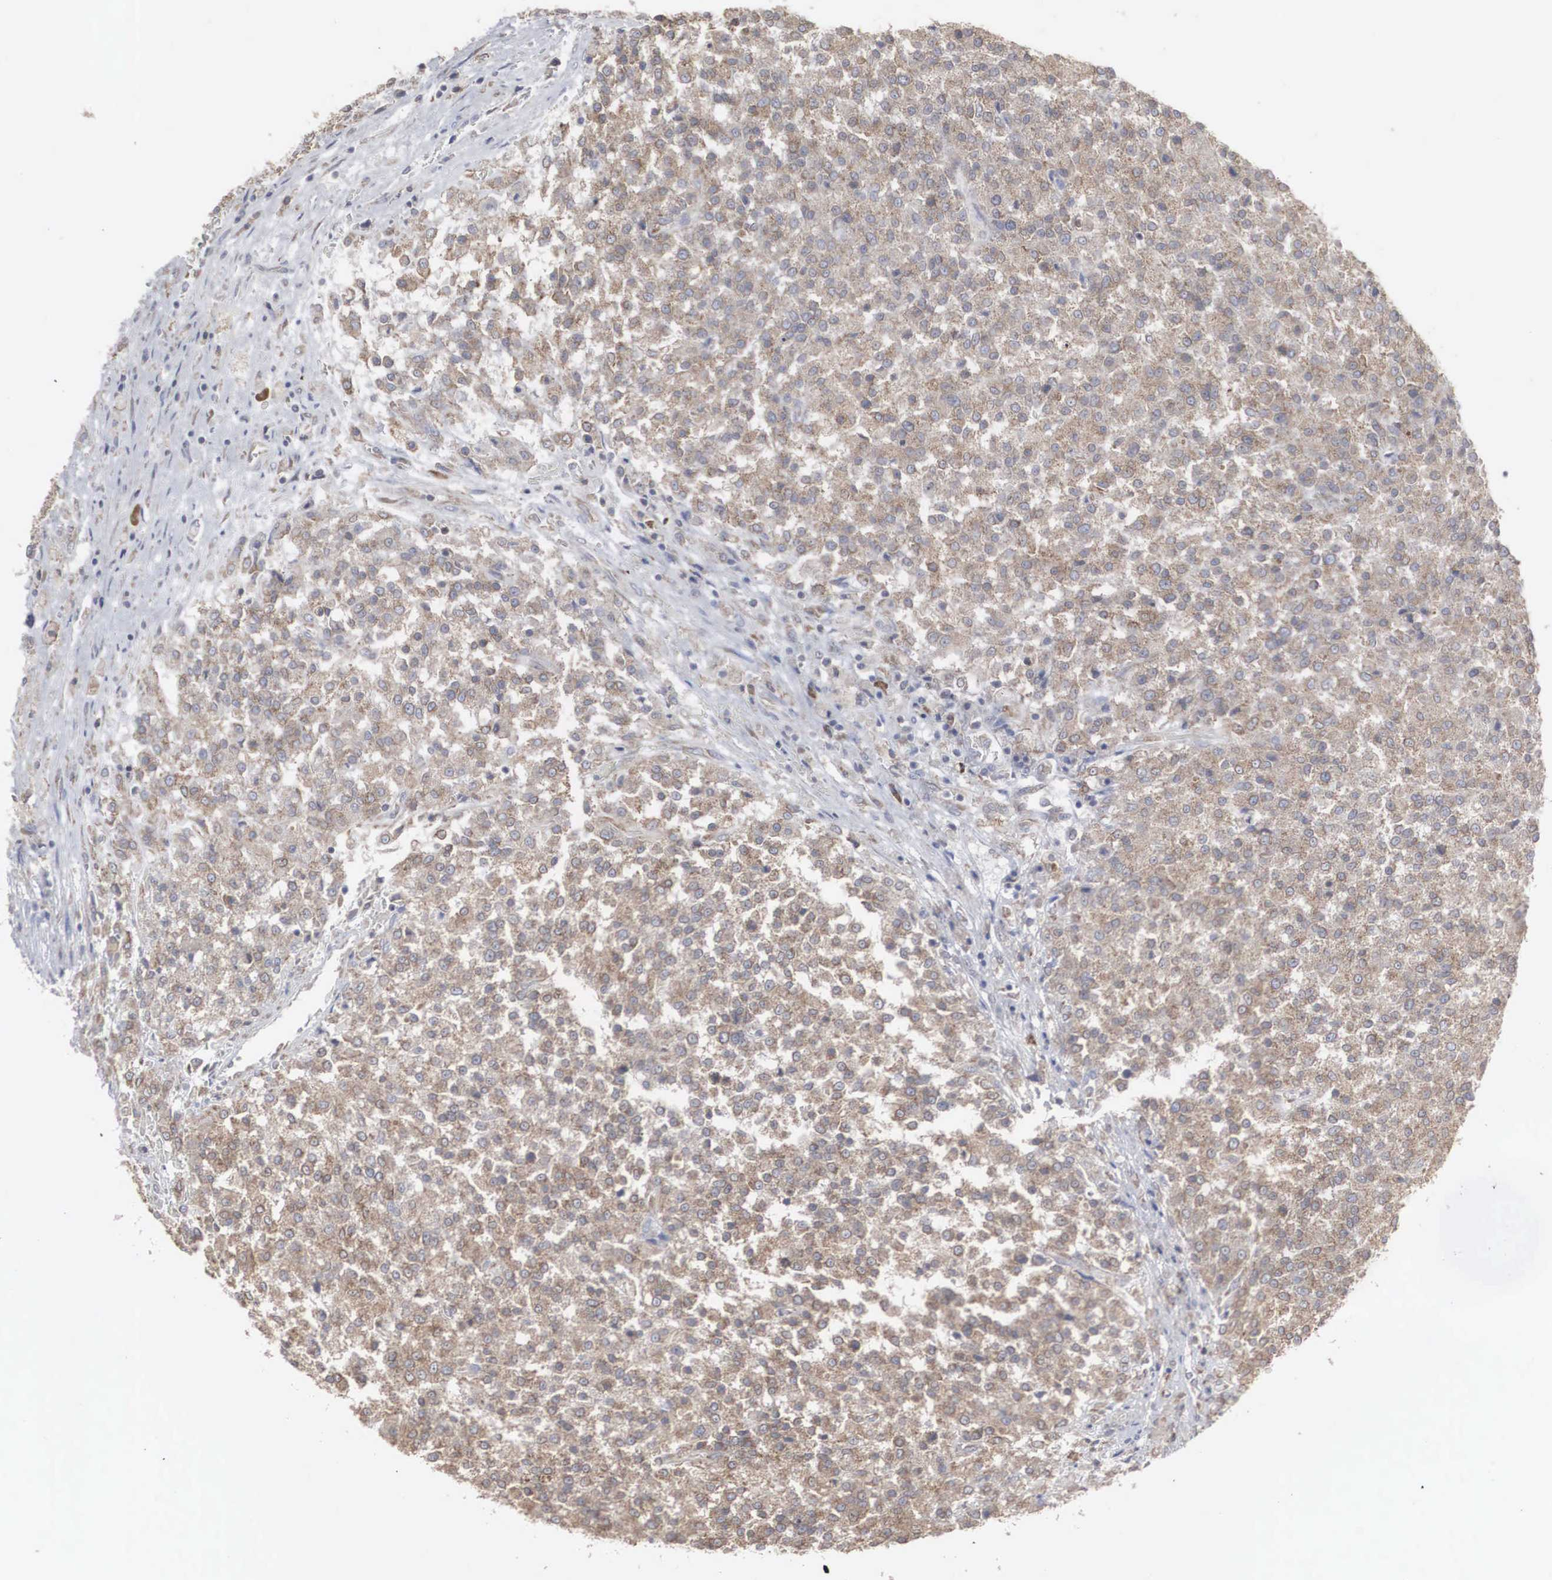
{"staining": {"intensity": "weak", "quantity": "<25%", "location": "cytoplasmic/membranous"}, "tissue": "testis cancer", "cell_type": "Tumor cells", "image_type": "cancer", "snomed": [{"axis": "morphology", "description": "Seminoma, NOS"}, {"axis": "topography", "description": "Testis"}], "caption": "The image shows no significant staining in tumor cells of testis seminoma.", "gene": "MIA2", "patient": {"sex": "male", "age": 59}}